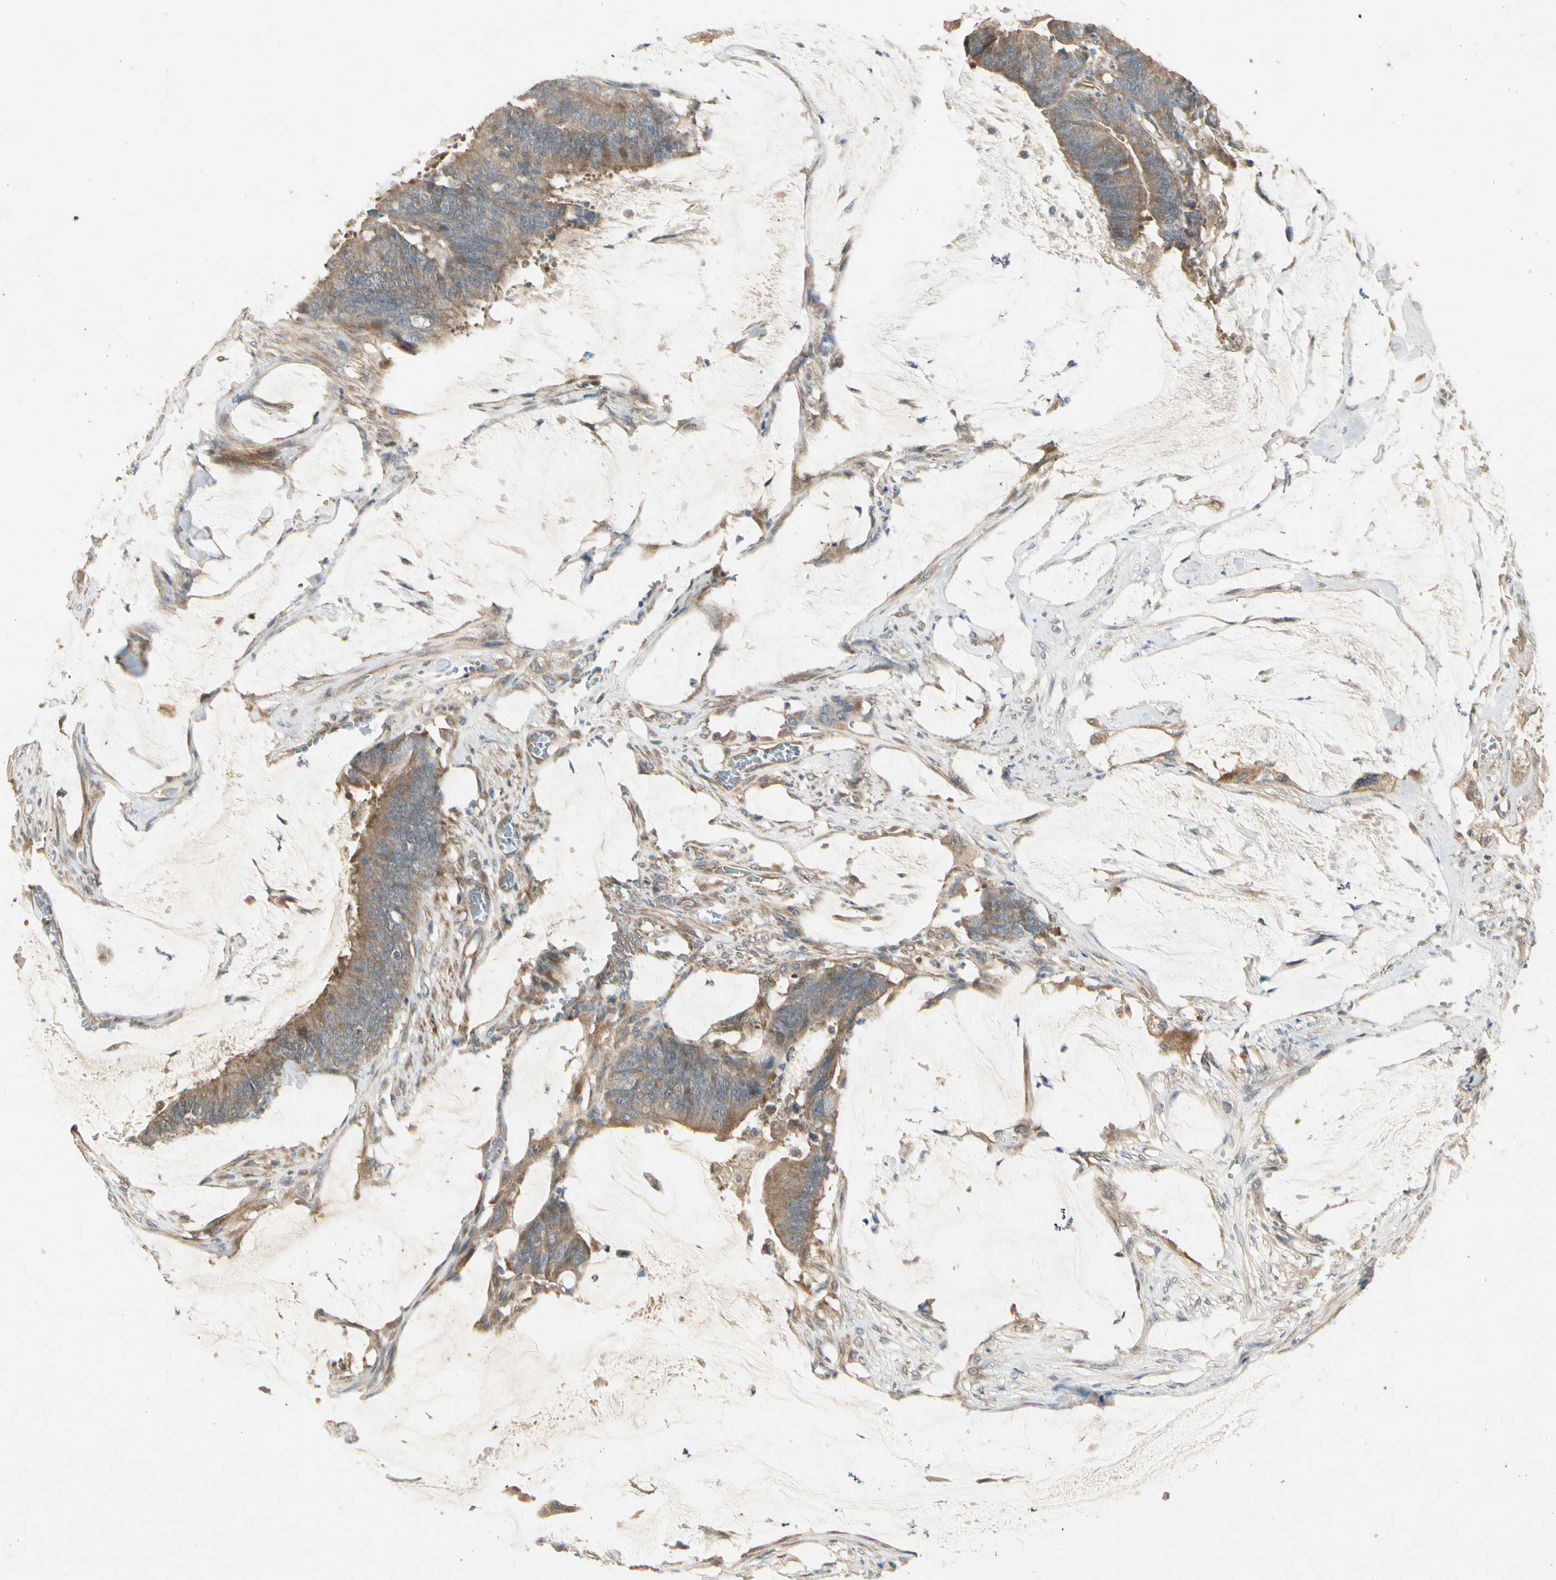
{"staining": {"intensity": "weak", "quantity": ">75%", "location": "cytoplasmic/membranous"}, "tissue": "colorectal cancer", "cell_type": "Tumor cells", "image_type": "cancer", "snomed": [{"axis": "morphology", "description": "Adenocarcinoma, NOS"}, {"axis": "topography", "description": "Rectum"}], "caption": "Immunohistochemistry histopathology image of human adenocarcinoma (colorectal) stained for a protein (brown), which exhibits low levels of weak cytoplasmic/membranous expression in approximately >75% of tumor cells.", "gene": "ACVR1", "patient": {"sex": "female", "age": 66}}